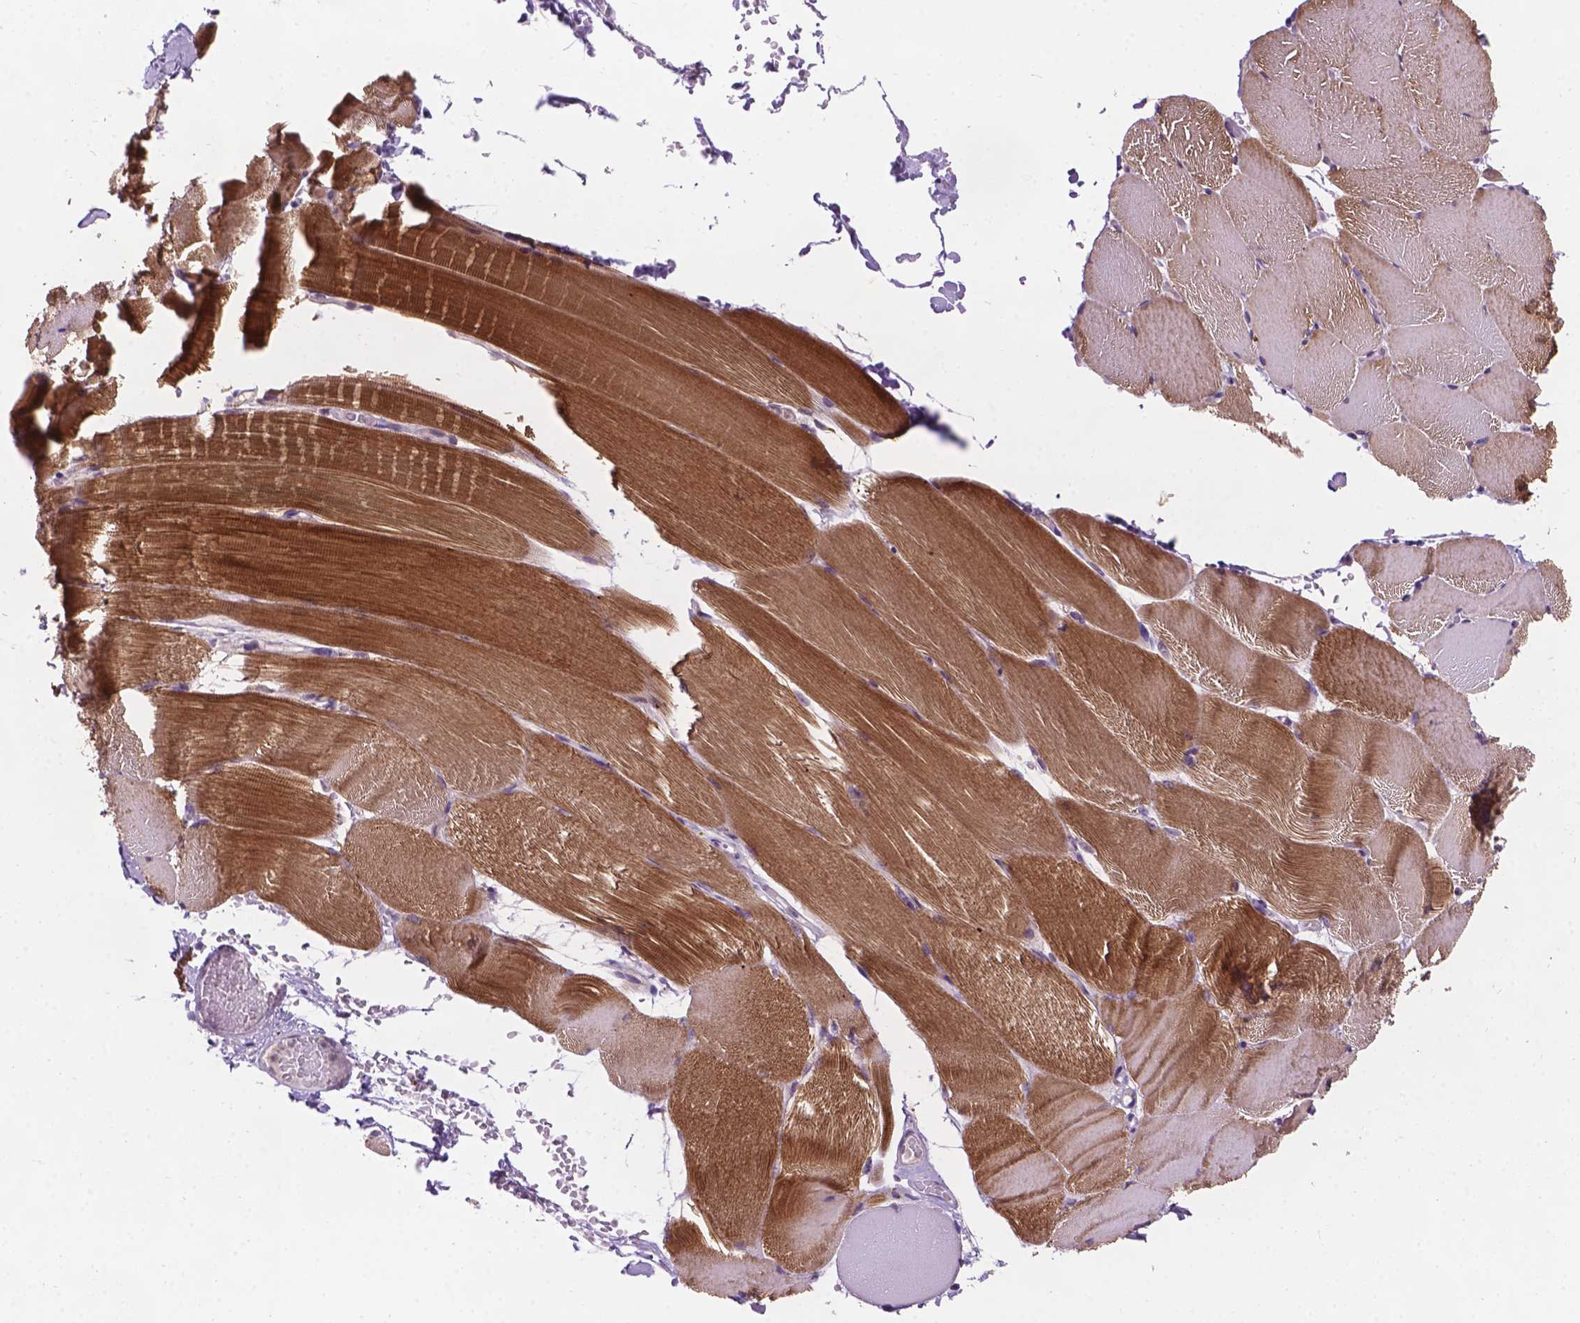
{"staining": {"intensity": "strong", "quantity": "25%-75%", "location": "cytoplasmic/membranous"}, "tissue": "skeletal muscle", "cell_type": "Myocytes", "image_type": "normal", "snomed": [{"axis": "morphology", "description": "Normal tissue, NOS"}, {"axis": "topography", "description": "Skeletal muscle"}], "caption": "Immunohistochemical staining of normal human skeletal muscle demonstrates 25%-75% levels of strong cytoplasmic/membranous protein expression in about 25%-75% of myocytes. The protein of interest is stained brown, and the nuclei are stained in blue (DAB IHC with brightfield microscopy, high magnification).", "gene": "GXYLT2", "patient": {"sex": "female", "age": 37}}